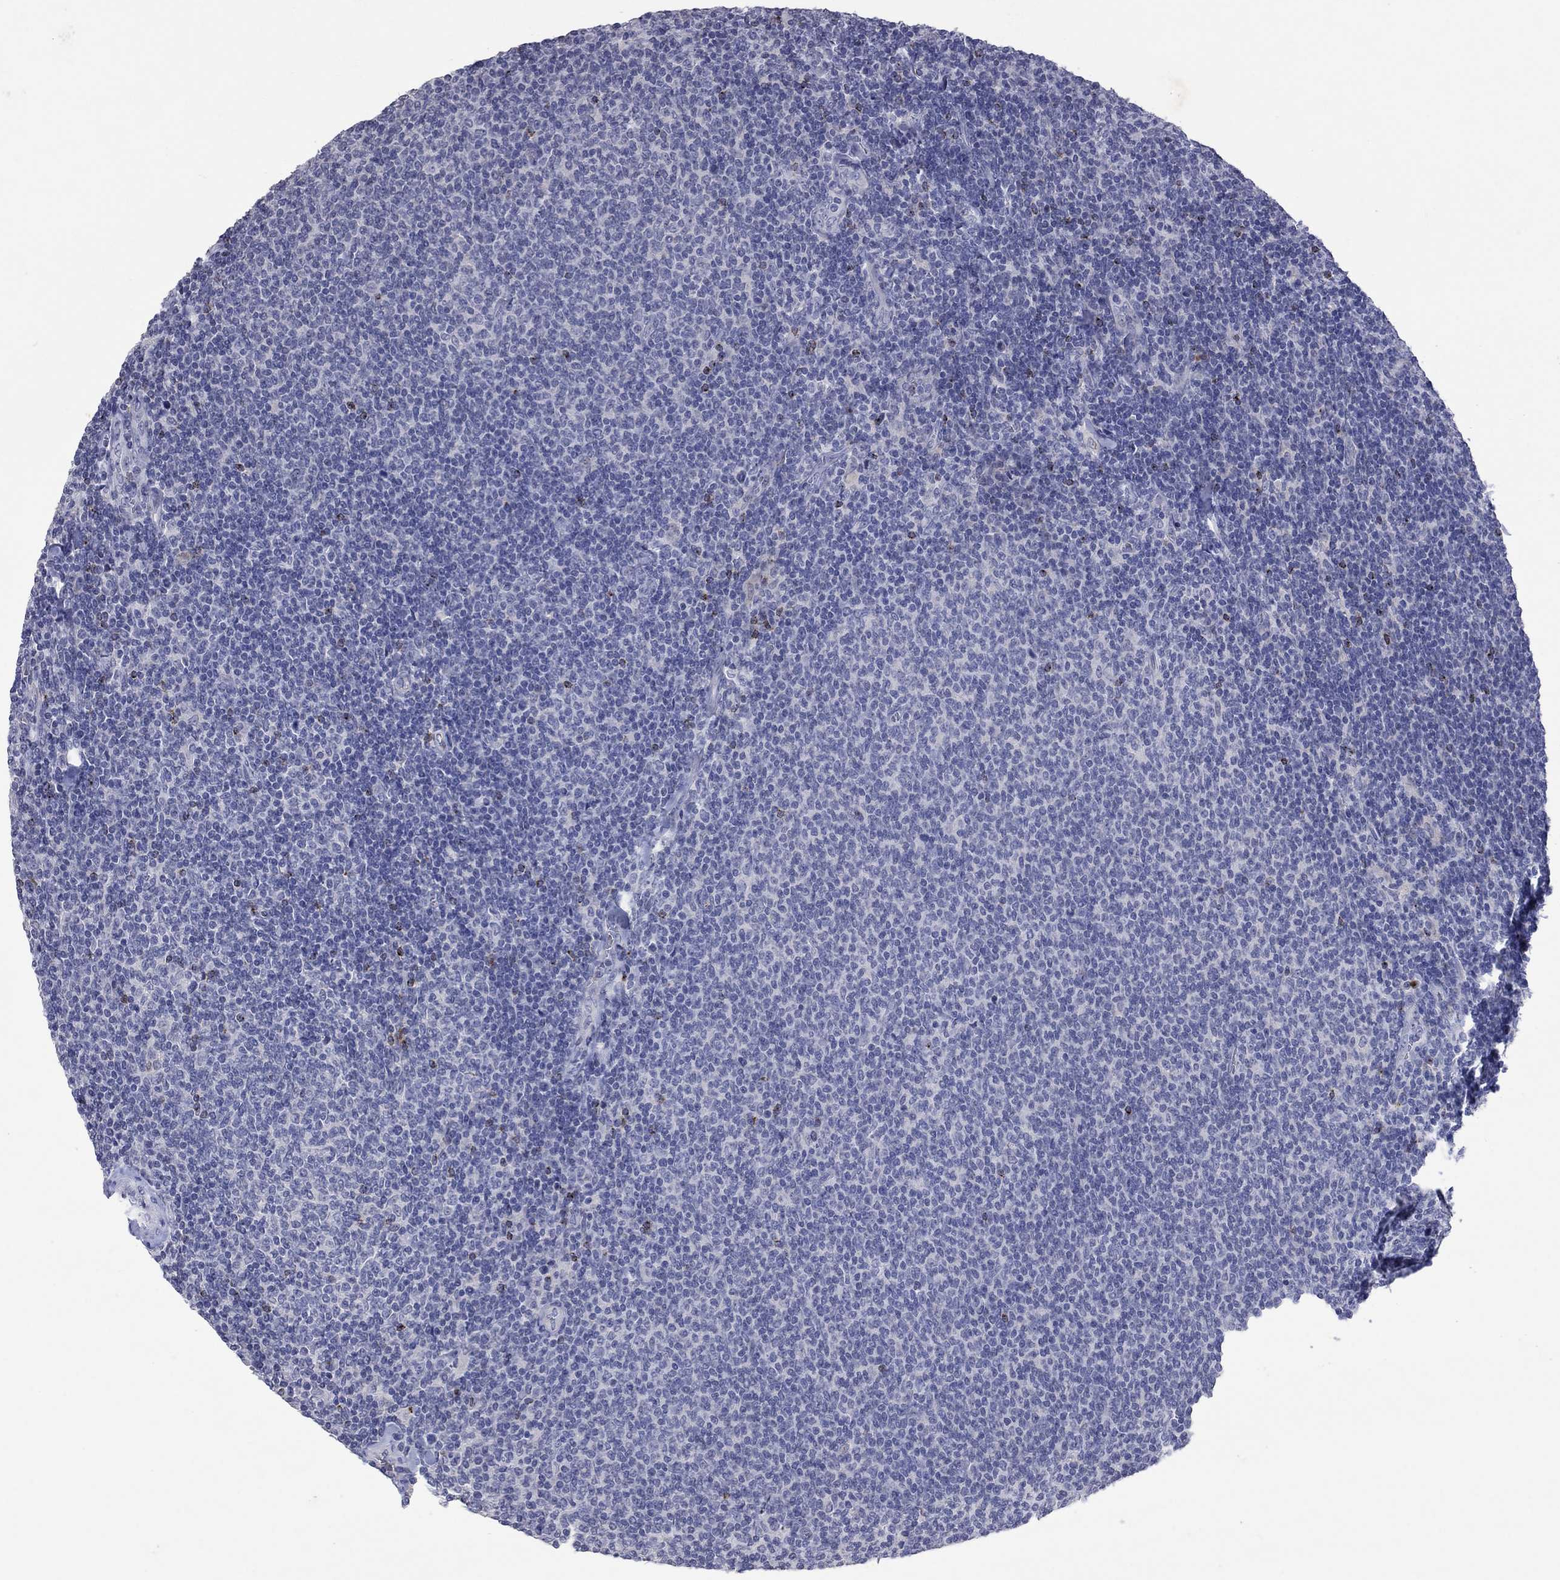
{"staining": {"intensity": "negative", "quantity": "none", "location": "none"}, "tissue": "lymphoma", "cell_type": "Tumor cells", "image_type": "cancer", "snomed": [{"axis": "morphology", "description": "Malignant lymphoma, non-Hodgkin's type, Low grade"}, {"axis": "topography", "description": "Lymph node"}], "caption": "Photomicrograph shows no significant protein staining in tumor cells of low-grade malignant lymphoma, non-Hodgkin's type. (DAB (3,3'-diaminobenzidine) immunohistochemistry, high magnification).", "gene": "CCL5", "patient": {"sex": "male", "age": 52}}